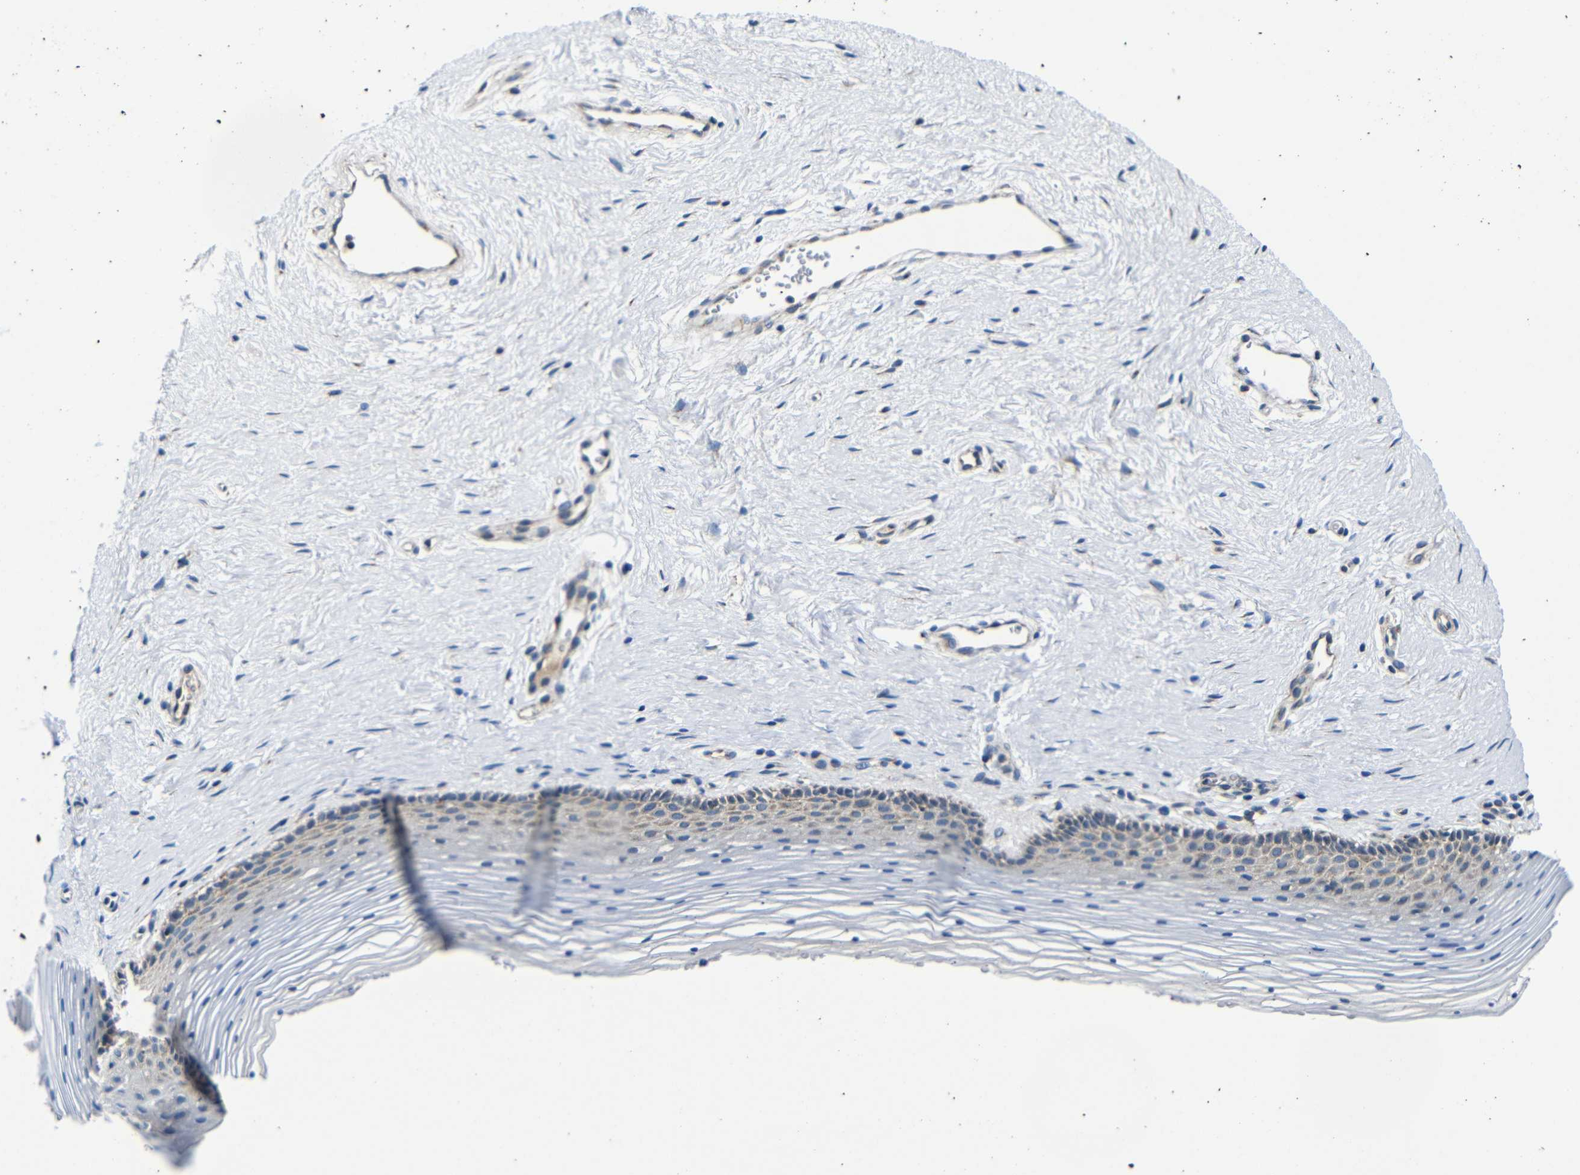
{"staining": {"intensity": "weak", "quantity": "25%-75%", "location": "cytoplasmic/membranous"}, "tissue": "vagina", "cell_type": "Squamous epithelial cells", "image_type": "normal", "snomed": [{"axis": "morphology", "description": "Normal tissue, NOS"}, {"axis": "topography", "description": "Vagina"}], "caption": "Vagina stained for a protein exhibits weak cytoplasmic/membranous positivity in squamous epithelial cells.", "gene": "FKBP14", "patient": {"sex": "female", "age": 32}}